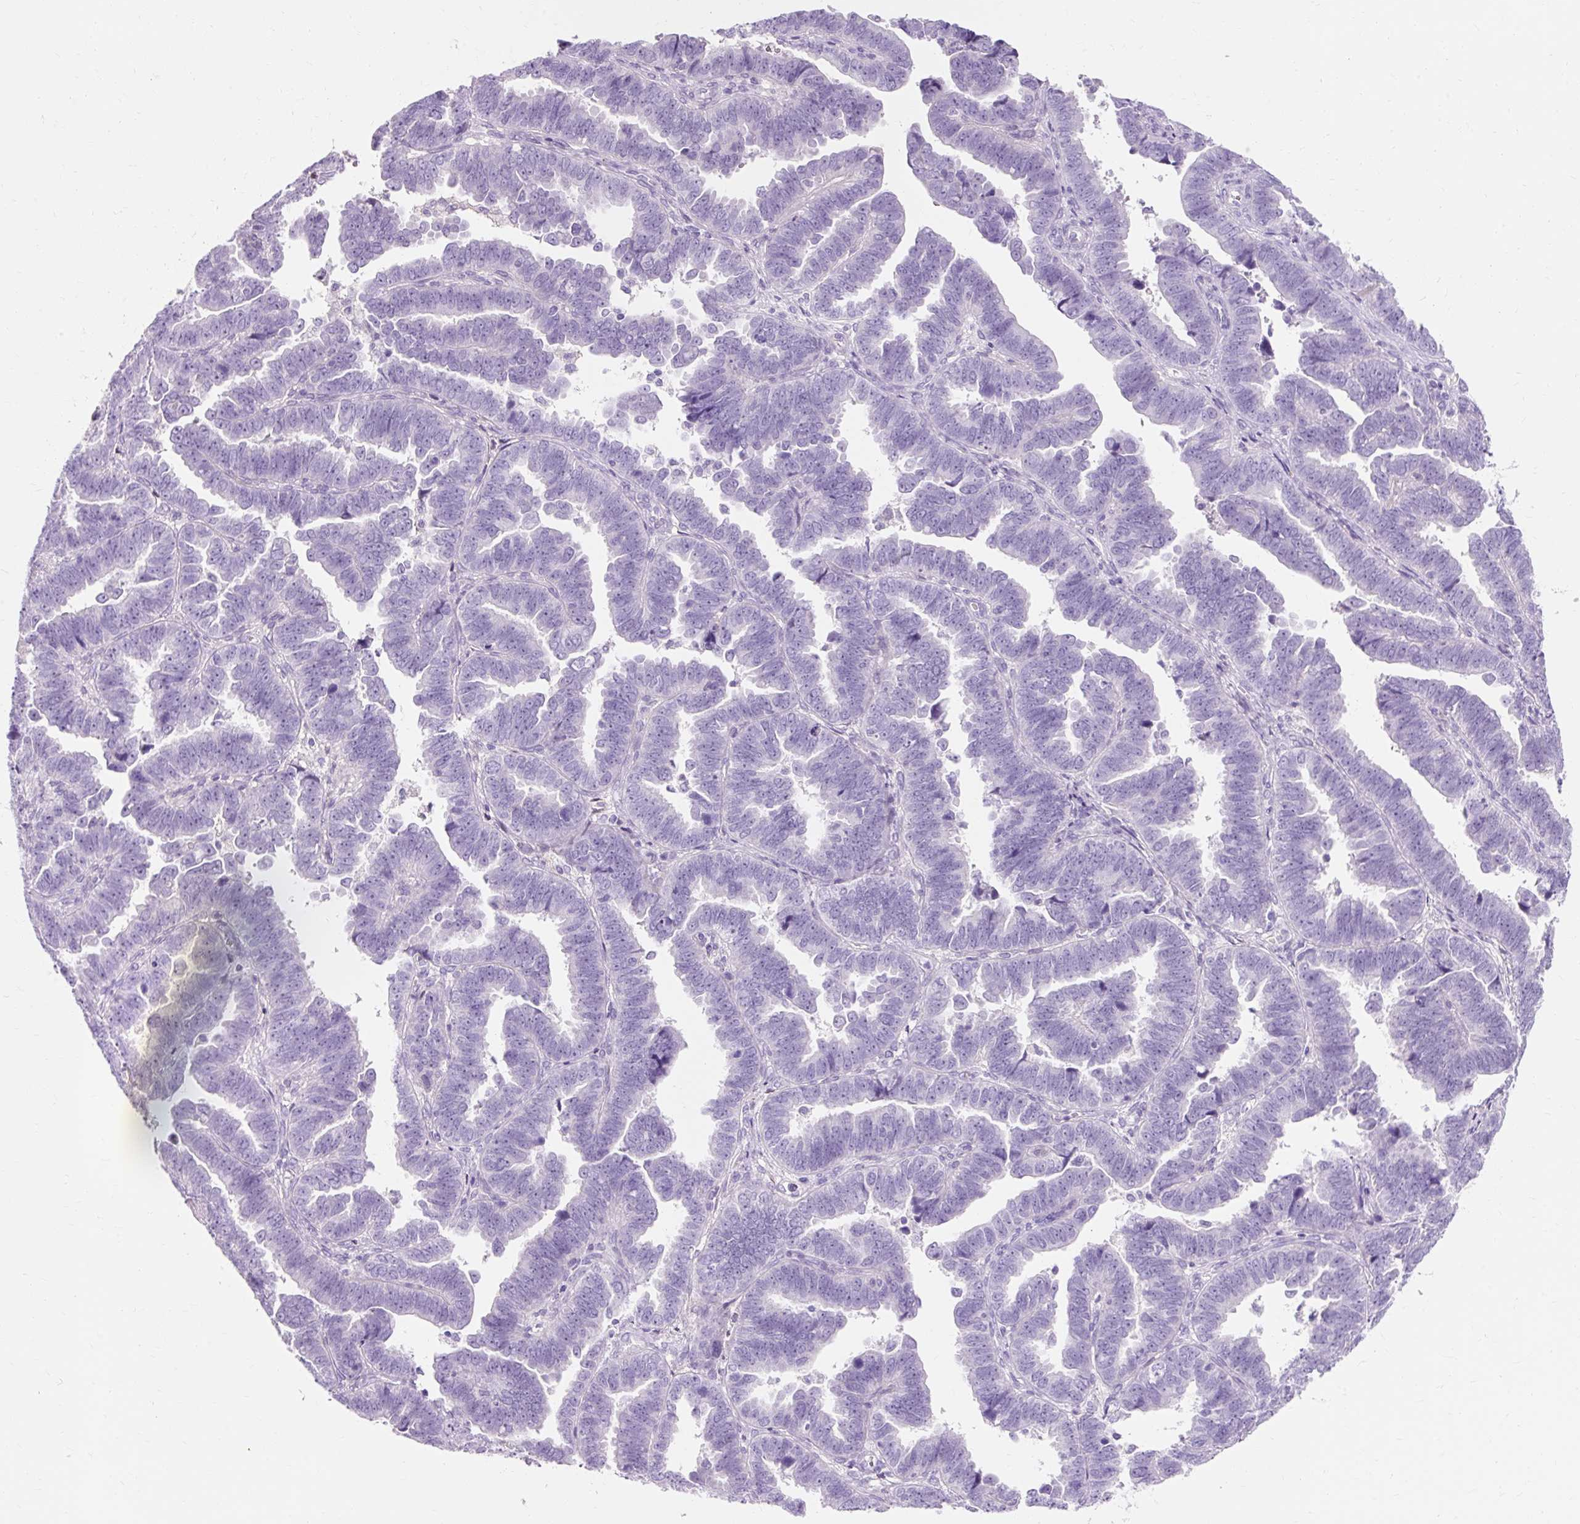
{"staining": {"intensity": "negative", "quantity": "none", "location": "none"}, "tissue": "endometrial cancer", "cell_type": "Tumor cells", "image_type": "cancer", "snomed": [{"axis": "morphology", "description": "Adenocarcinoma, NOS"}, {"axis": "topography", "description": "Endometrium"}], "caption": "This is an IHC photomicrograph of human adenocarcinoma (endometrial). There is no positivity in tumor cells.", "gene": "CLDN25", "patient": {"sex": "female", "age": 75}}